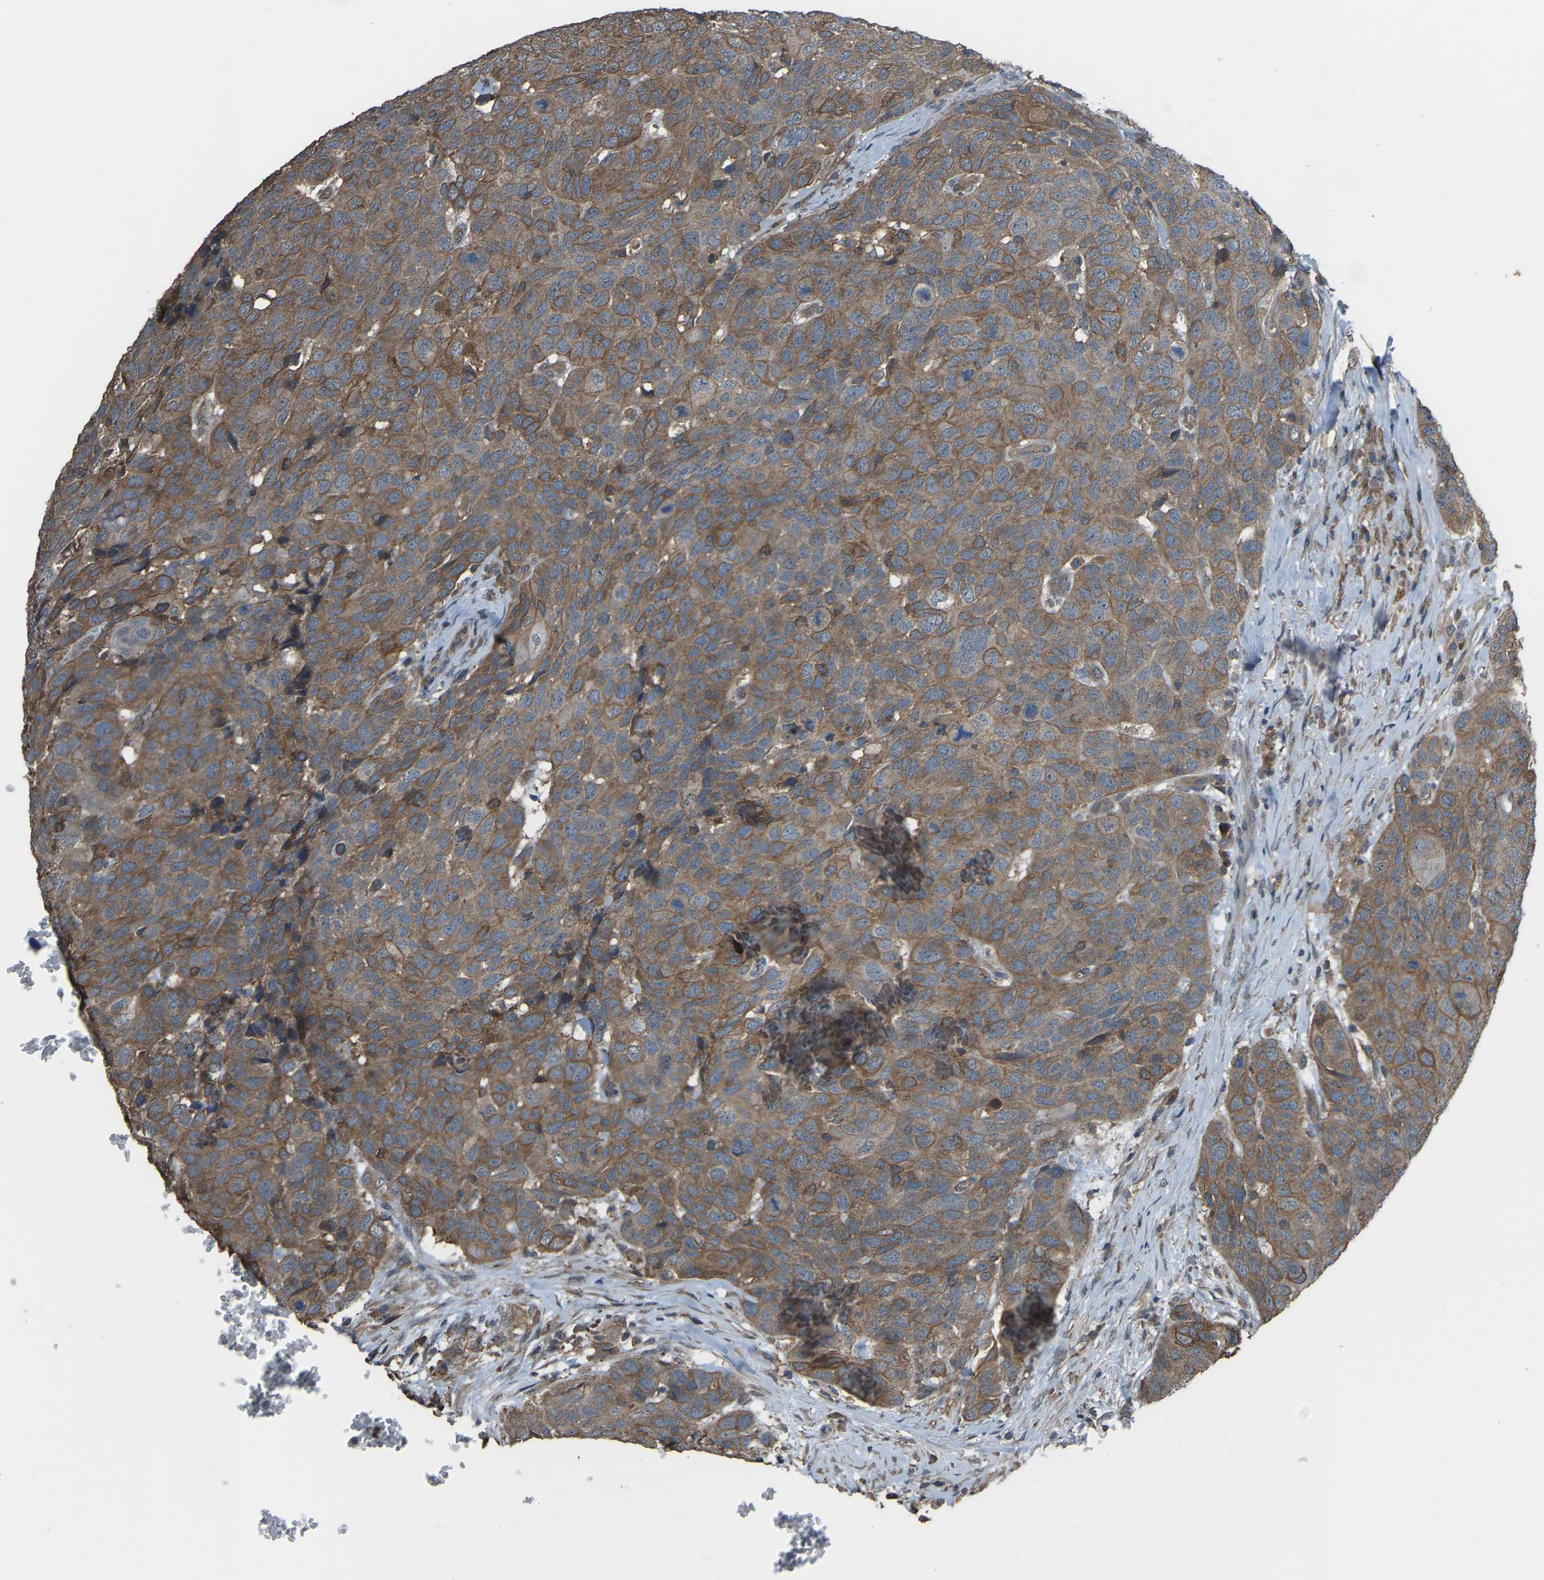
{"staining": {"intensity": "moderate", "quantity": ">75%", "location": "cytoplasmic/membranous"}, "tissue": "head and neck cancer", "cell_type": "Tumor cells", "image_type": "cancer", "snomed": [{"axis": "morphology", "description": "Squamous cell carcinoma, NOS"}, {"axis": "topography", "description": "Head-Neck"}], "caption": "Head and neck cancer (squamous cell carcinoma) stained with IHC shows moderate cytoplasmic/membranous expression in about >75% of tumor cells.", "gene": "SLC4A2", "patient": {"sex": "male", "age": 66}}